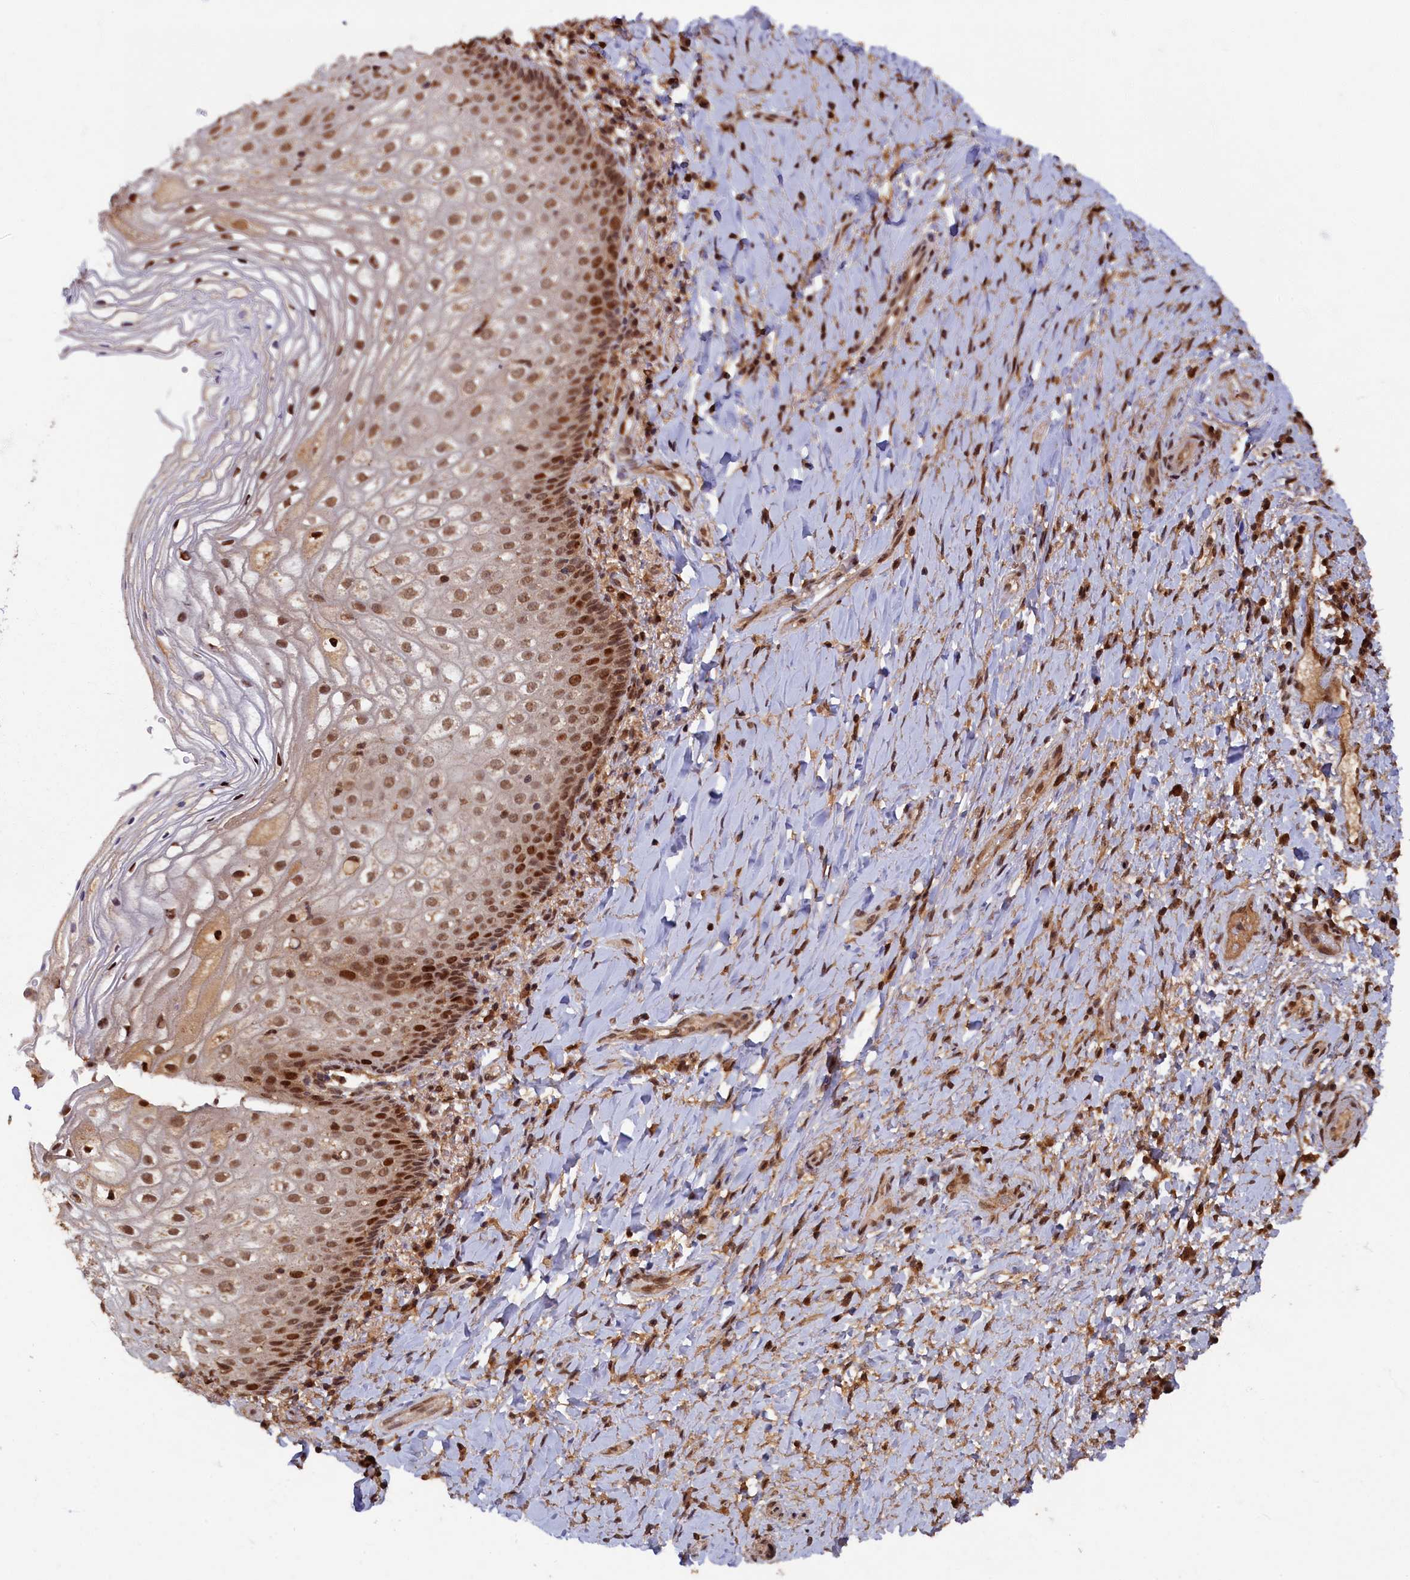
{"staining": {"intensity": "strong", "quantity": "25%-75%", "location": "nuclear"}, "tissue": "vagina", "cell_type": "Squamous epithelial cells", "image_type": "normal", "snomed": [{"axis": "morphology", "description": "Normal tissue, NOS"}, {"axis": "topography", "description": "Vagina"}], "caption": "Immunohistochemistry (IHC) photomicrograph of normal vagina stained for a protein (brown), which displays high levels of strong nuclear staining in about 25%-75% of squamous epithelial cells.", "gene": "BRCA1", "patient": {"sex": "female", "age": 60}}